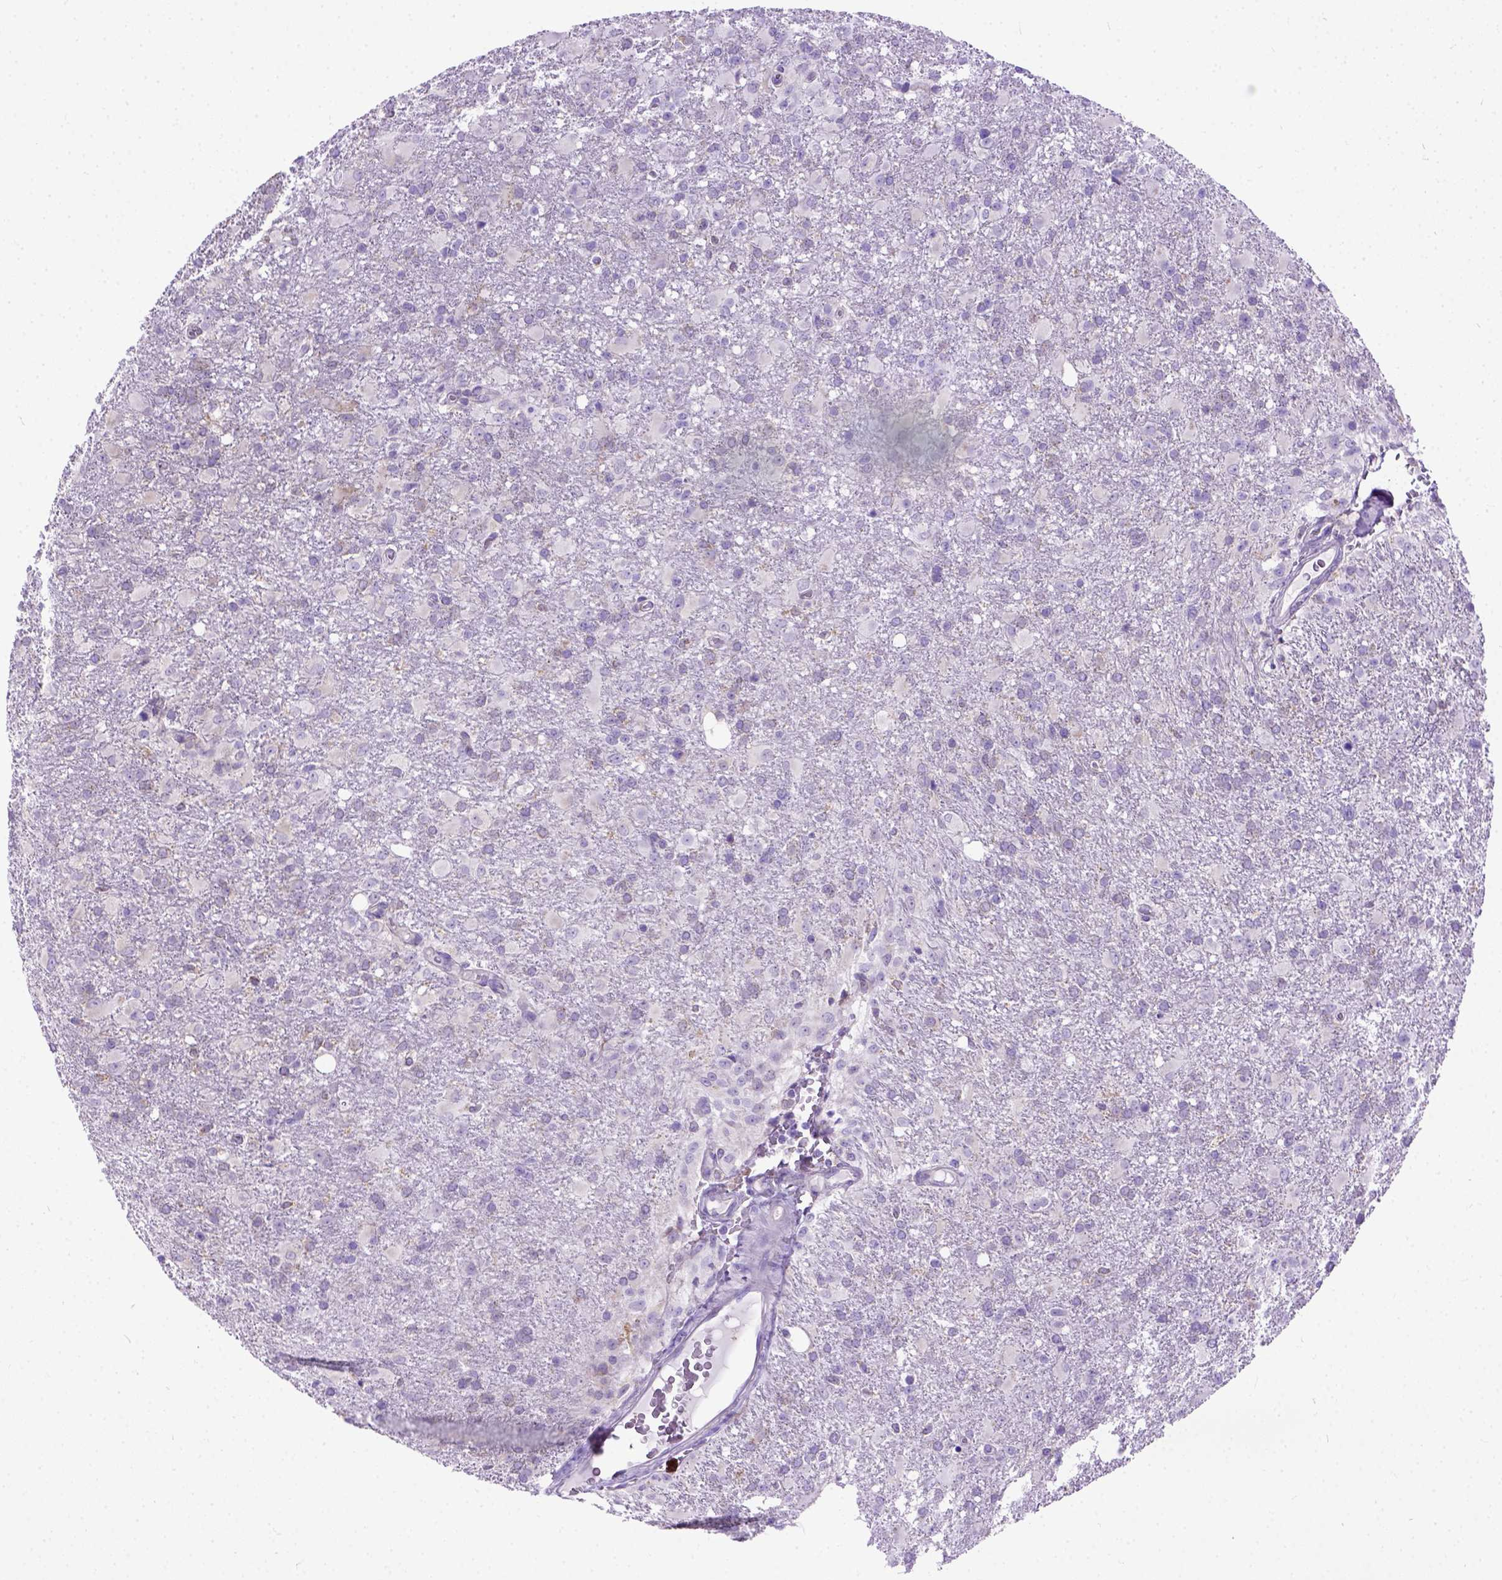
{"staining": {"intensity": "weak", "quantity": "<25%", "location": "cytoplasmic/membranous"}, "tissue": "glioma", "cell_type": "Tumor cells", "image_type": "cancer", "snomed": [{"axis": "morphology", "description": "Glioma, malignant, High grade"}, {"axis": "topography", "description": "Brain"}], "caption": "The image exhibits no significant positivity in tumor cells of high-grade glioma (malignant).", "gene": "PLK4", "patient": {"sex": "male", "age": 68}}